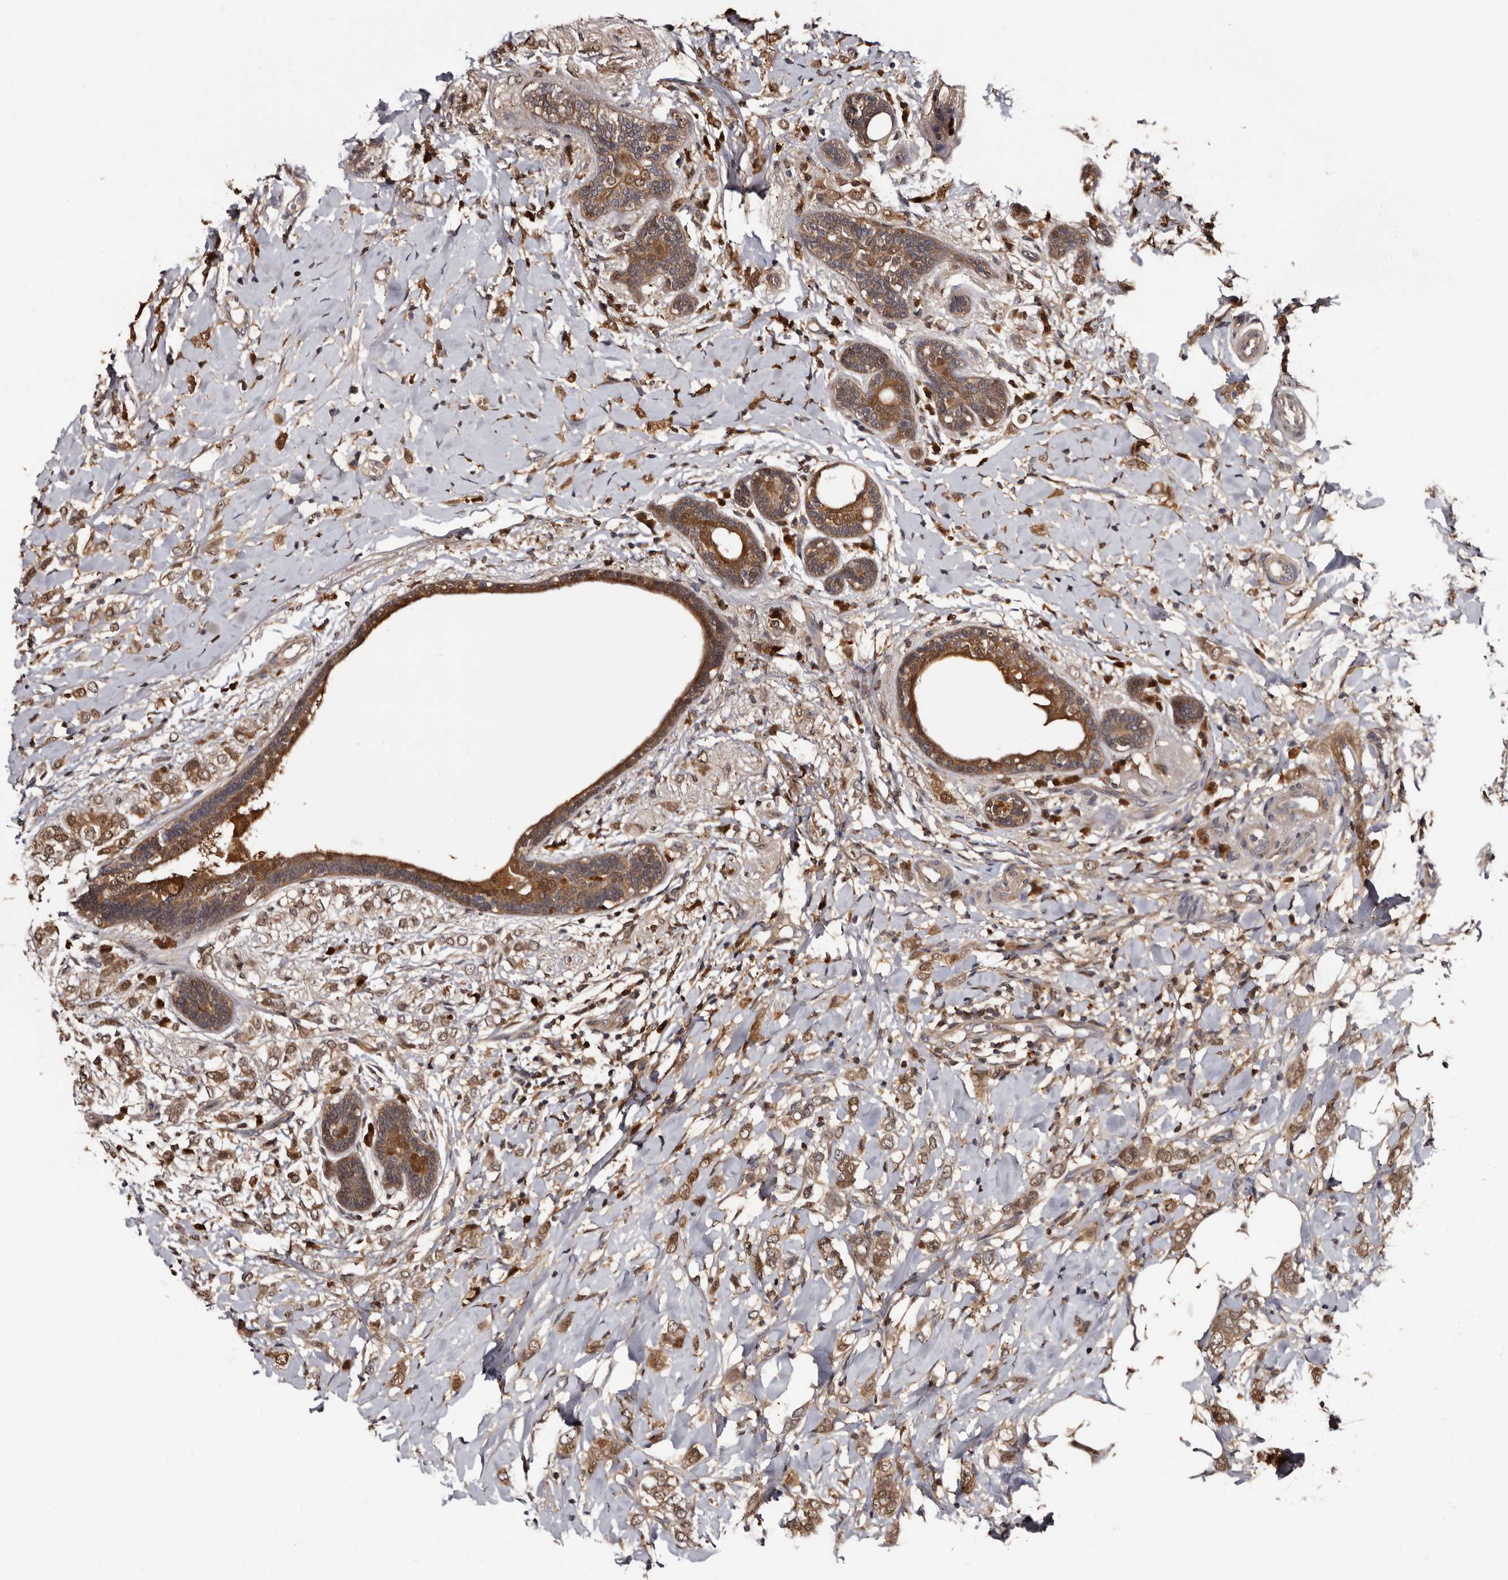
{"staining": {"intensity": "moderate", "quantity": ">75%", "location": "cytoplasmic/membranous,nuclear"}, "tissue": "breast cancer", "cell_type": "Tumor cells", "image_type": "cancer", "snomed": [{"axis": "morphology", "description": "Normal tissue, NOS"}, {"axis": "morphology", "description": "Lobular carcinoma"}, {"axis": "topography", "description": "Breast"}], "caption": "A medium amount of moderate cytoplasmic/membranous and nuclear staining is present in about >75% of tumor cells in breast cancer (lobular carcinoma) tissue.", "gene": "DNPH1", "patient": {"sex": "female", "age": 47}}